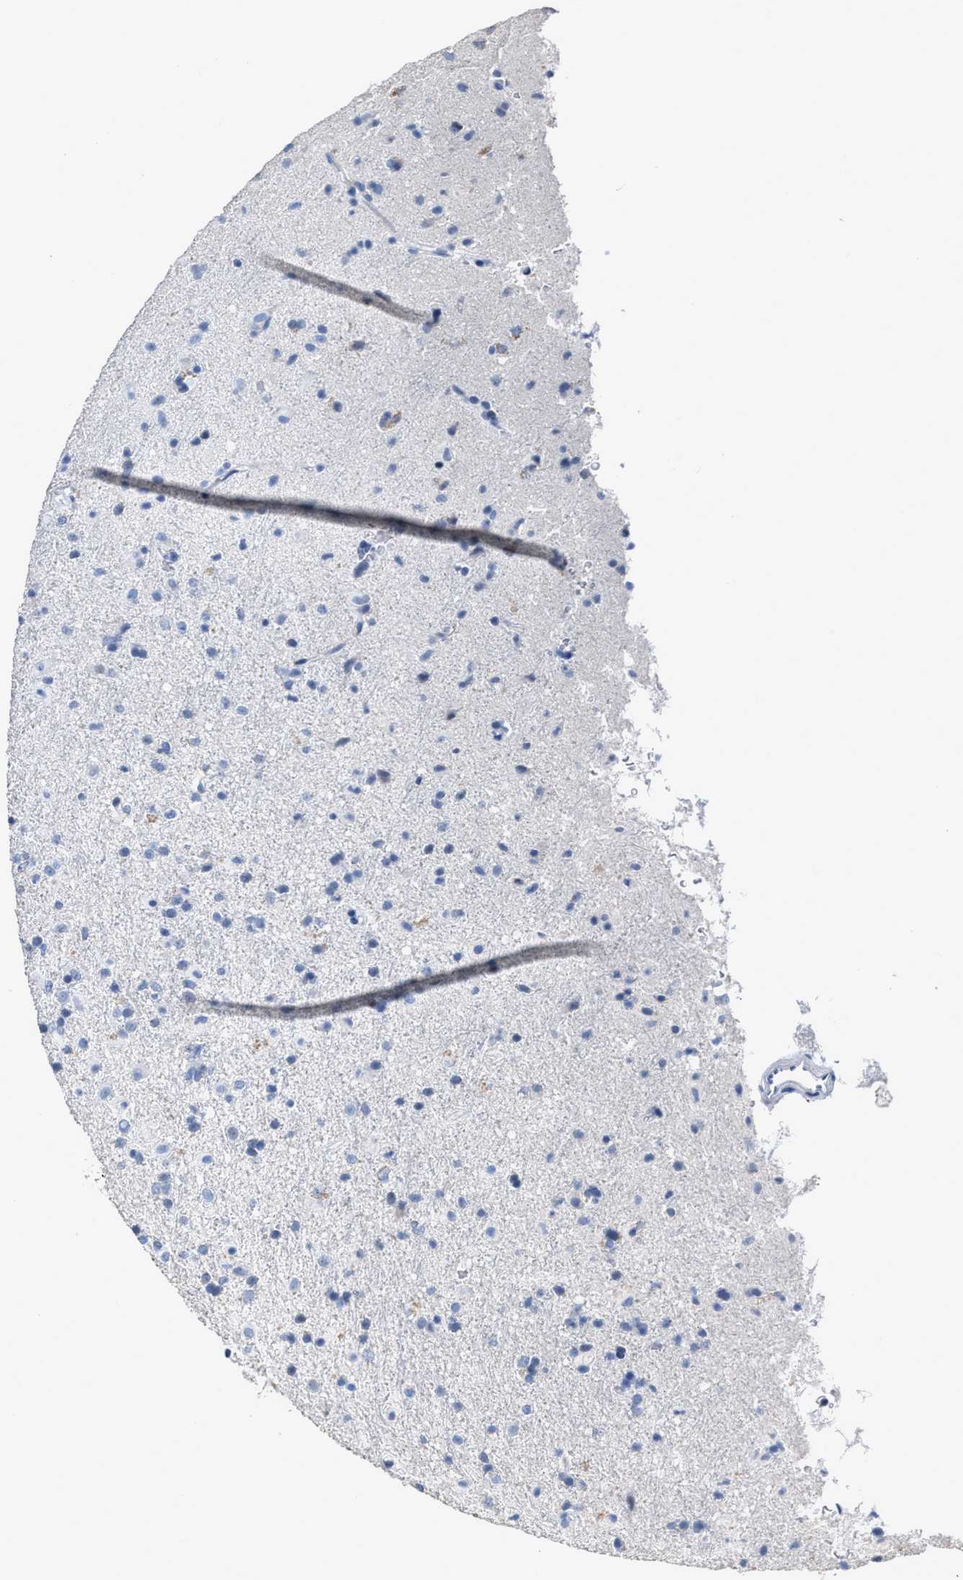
{"staining": {"intensity": "negative", "quantity": "none", "location": "none"}, "tissue": "glioma", "cell_type": "Tumor cells", "image_type": "cancer", "snomed": [{"axis": "morphology", "description": "Glioma, malignant, Low grade"}, {"axis": "topography", "description": "Brain"}], "caption": "The photomicrograph shows no significant positivity in tumor cells of low-grade glioma (malignant).", "gene": "CEACAM5", "patient": {"sex": "male", "age": 65}}